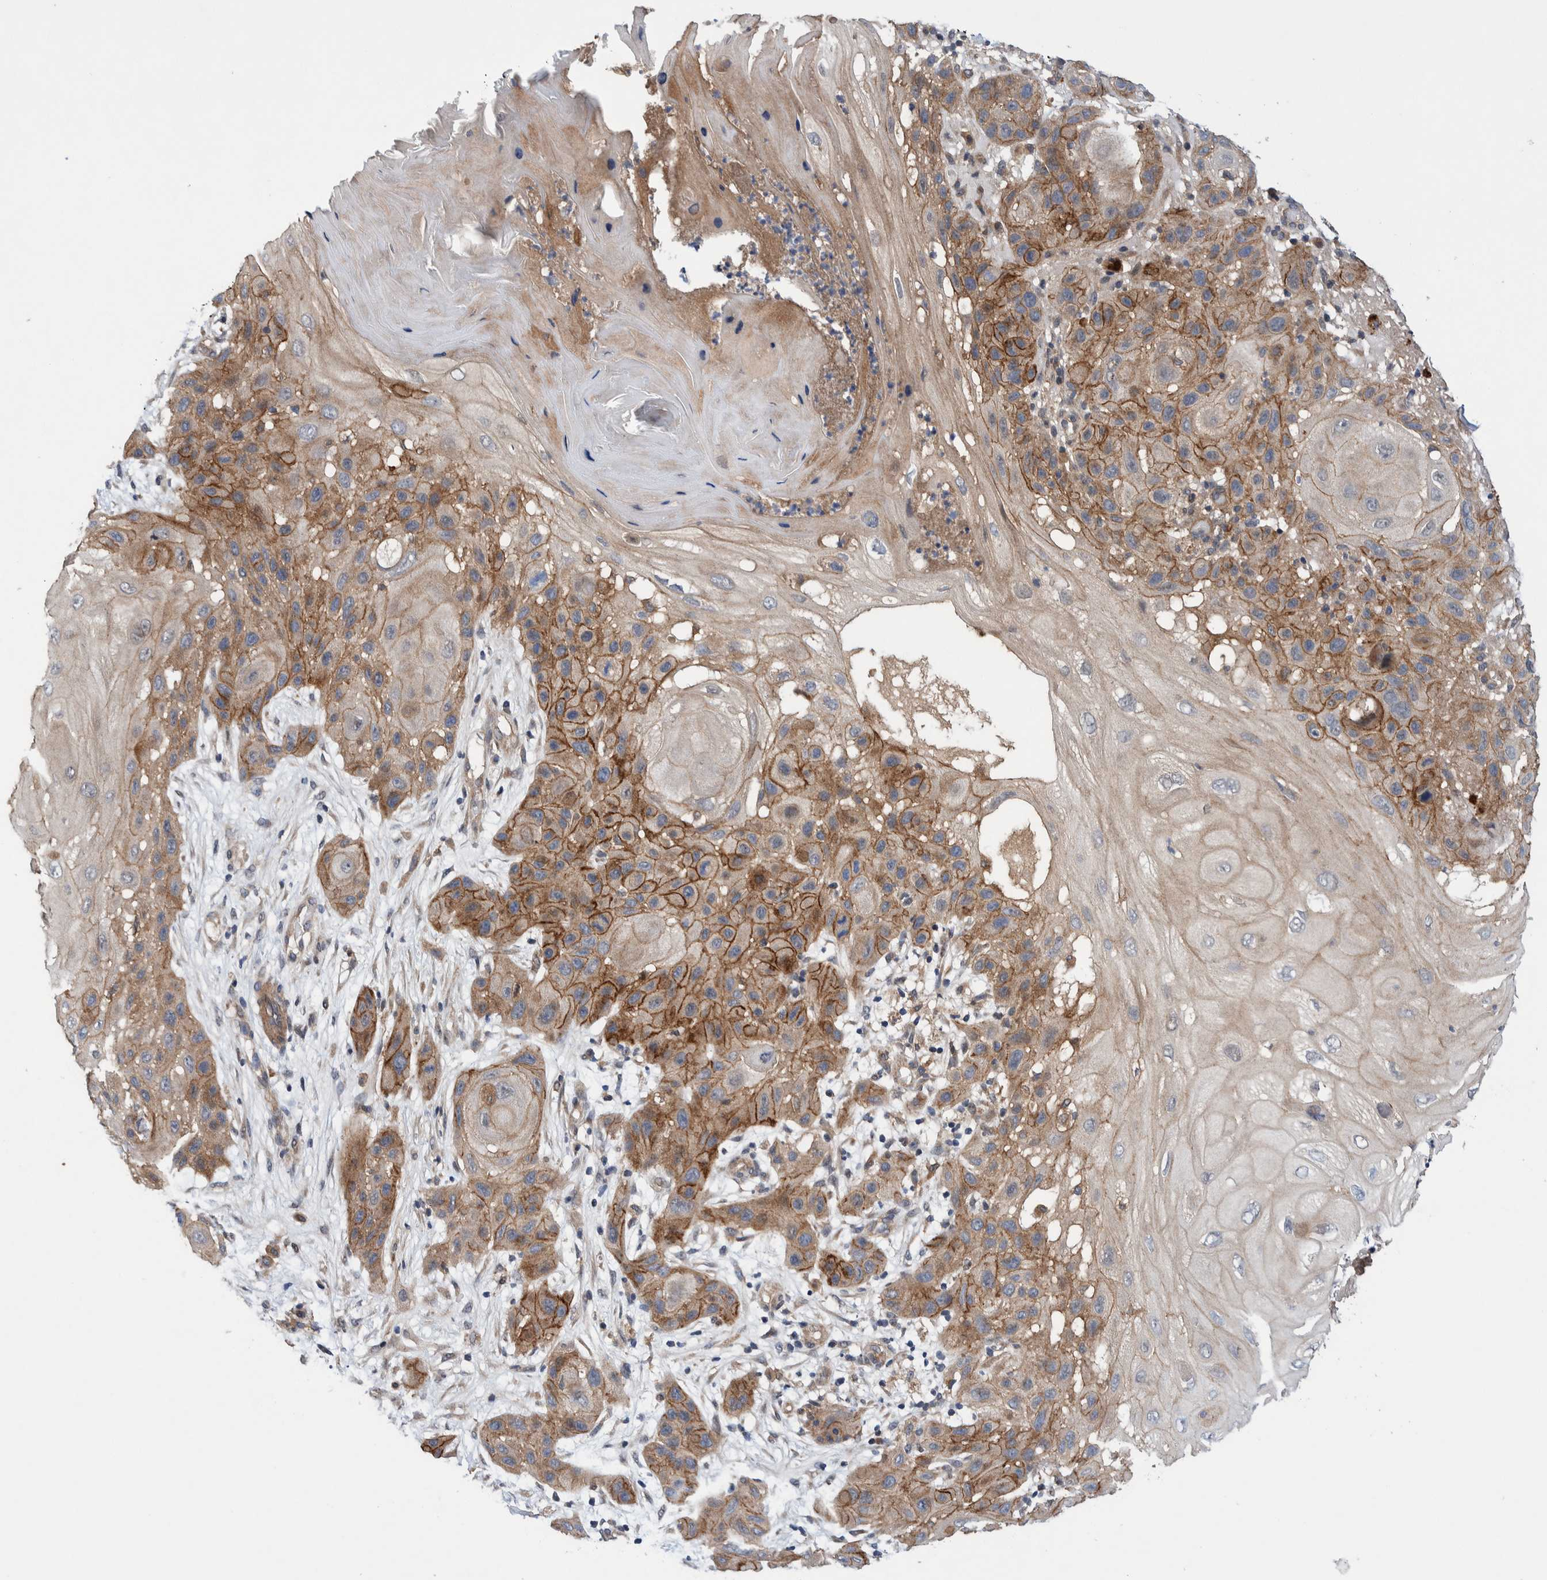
{"staining": {"intensity": "moderate", "quantity": ">75%", "location": "cytoplasmic/membranous"}, "tissue": "skin cancer", "cell_type": "Tumor cells", "image_type": "cancer", "snomed": [{"axis": "morphology", "description": "Squamous cell carcinoma, NOS"}, {"axis": "topography", "description": "Skin"}], "caption": "Immunohistochemical staining of skin cancer (squamous cell carcinoma) shows medium levels of moderate cytoplasmic/membranous staining in about >75% of tumor cells.", "gene": "PIK3R6", "patient": {"sex": "female", "age": 96}}